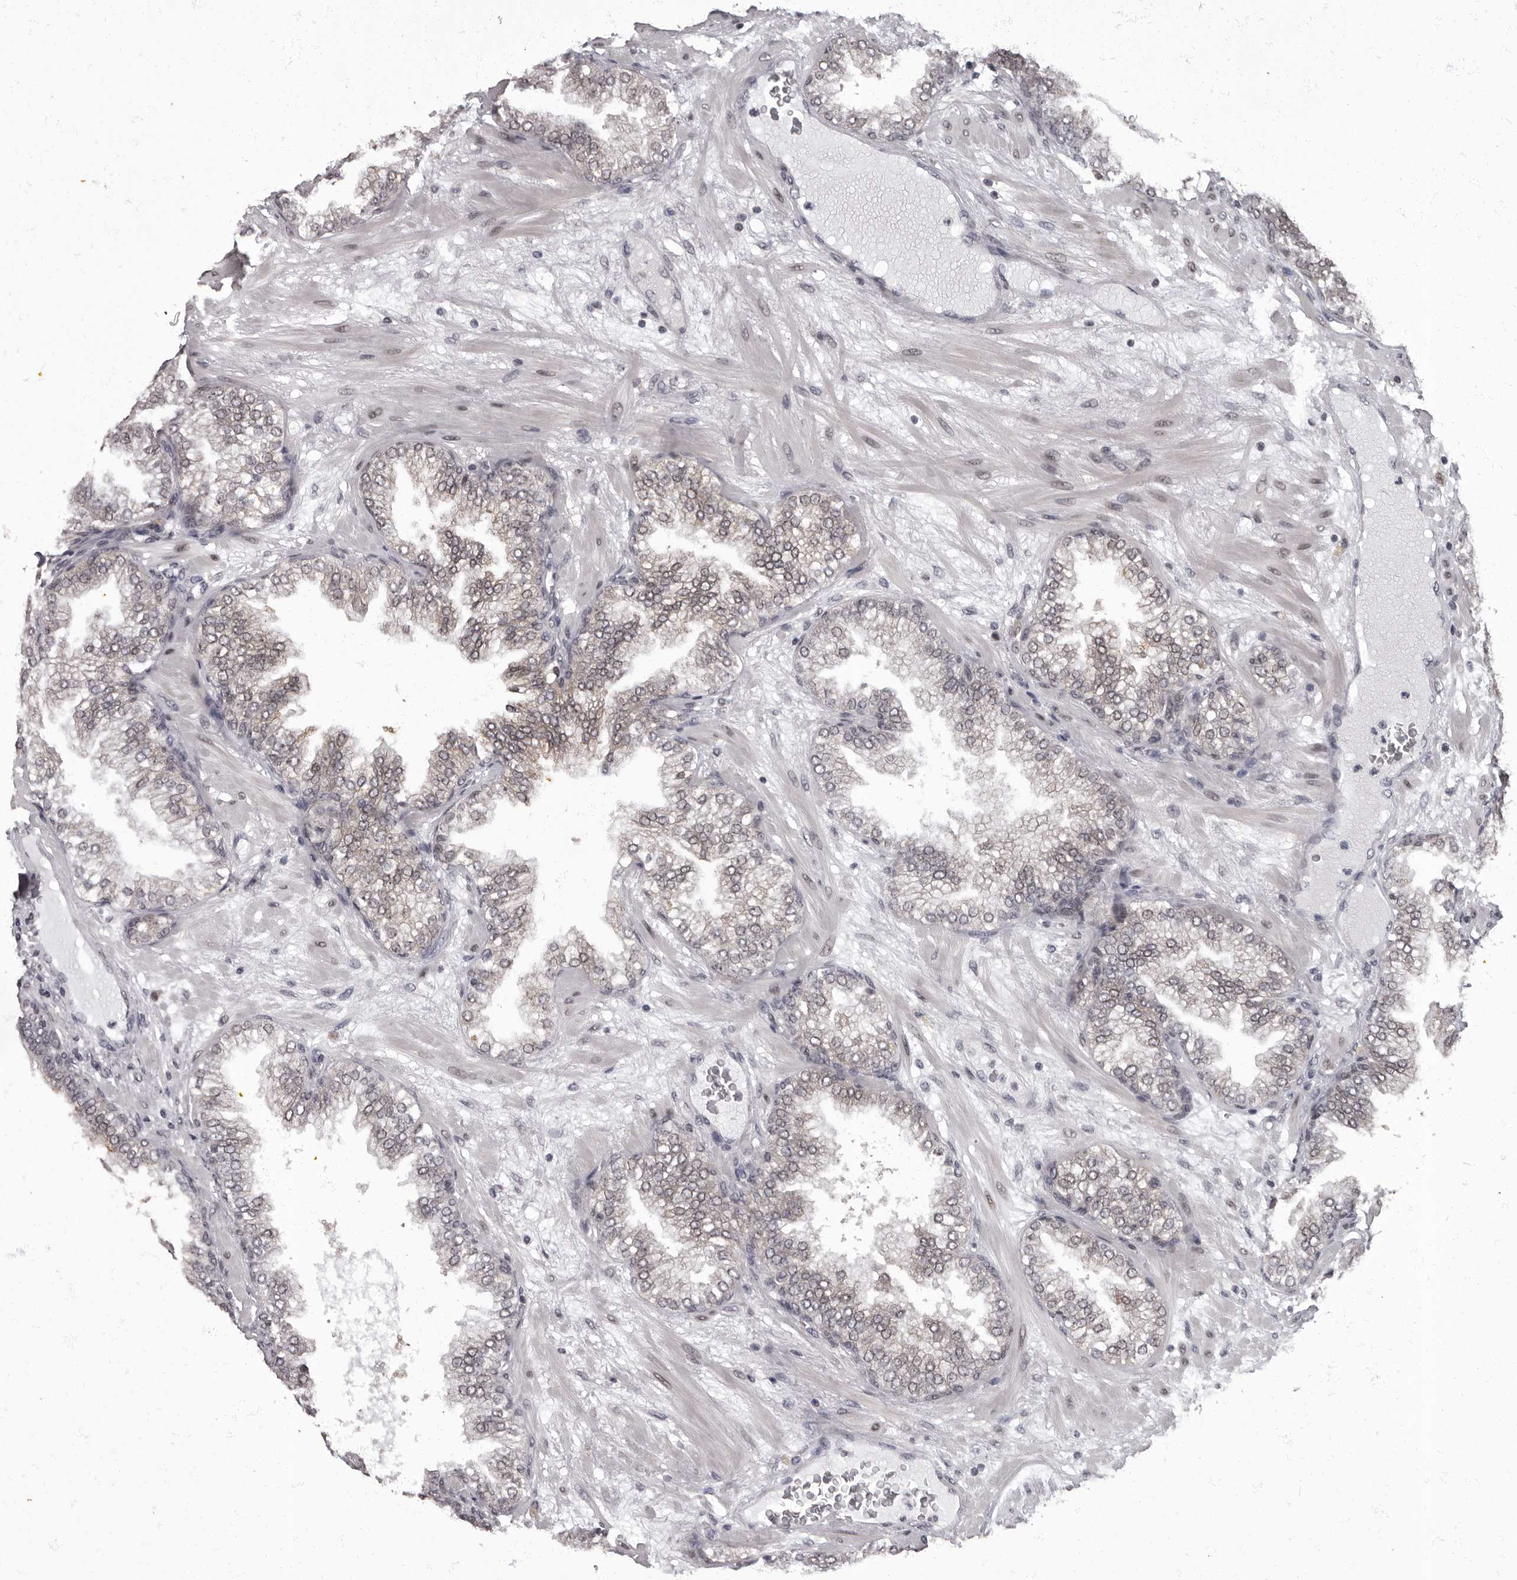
{"staining": {"intensity": "weak", "quantity": ">75%", "location": "nuclear"}, "tissue": "prostate cancer", "cell_type": "Tumor cells", "image_type": "cancer", "snomed": [{"axis": "morphology", "description": "Adenocarcinoma, High grade"}, {"axis": "topography", "description": "Prostate"}], "caption": "High-power microscopy captured an immunohistochemistry micrograph of prostate adenocarcinoma (high-grade), revealing weak nuclear positivity in about >75% of tumor cells.", "gene": "C1orf50", "patient": {"sex": "male", "age": 58}}